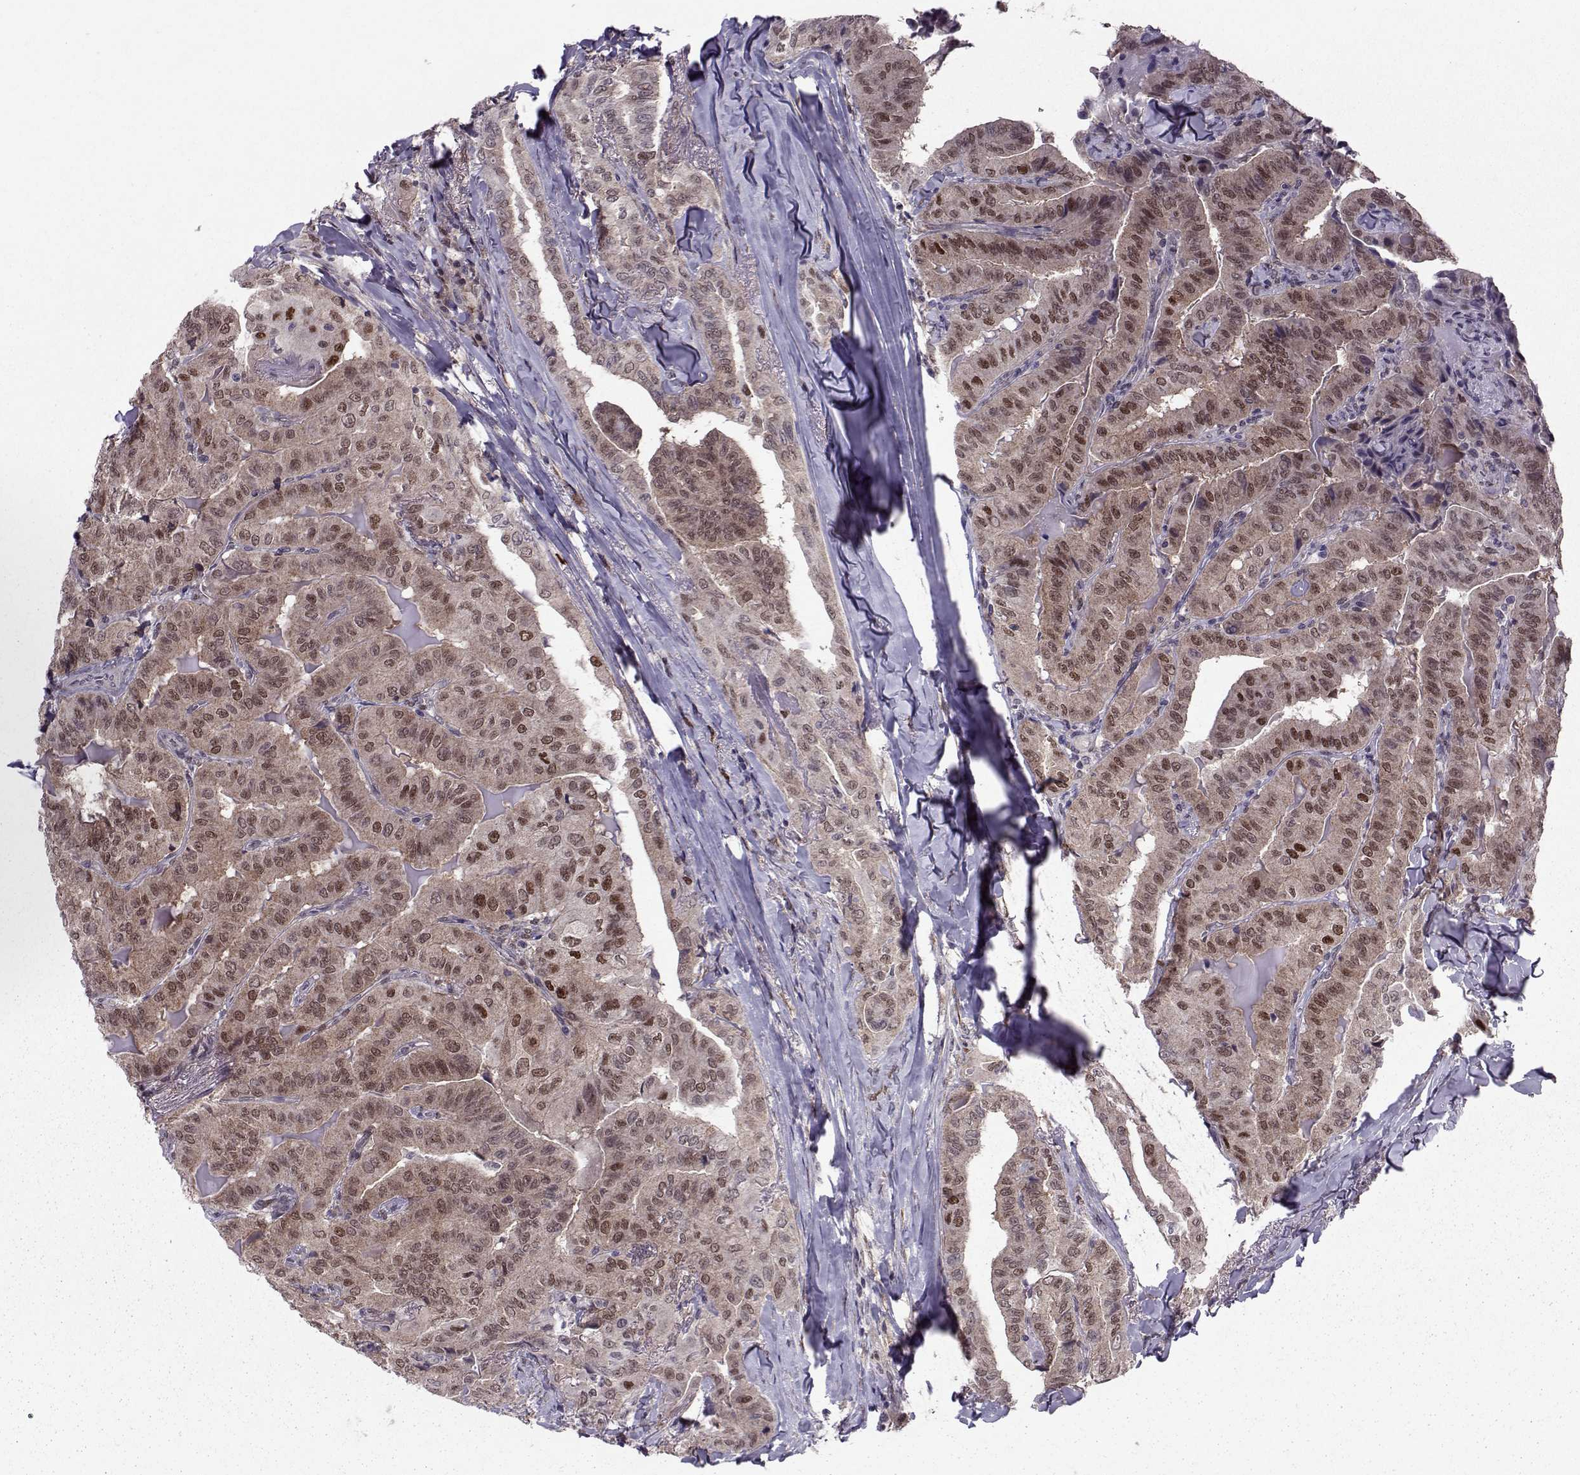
{"staining": {"intensity": "moderate", "quantity": "25%-75%", "location": "cytoplasmic/membranous,nuclear"}, "tissue": "thyroid cancer", "cell_type": "Tumor cells", "image_type": "cancer", "snomed": [{"axis": "morphology", "description": "Papillary adenocarcinoma, NOS"}, {"axis": "topography", "description": "Thyroid gland"}], "caption": "Thyroid cancer (papillary adenocarcinoma) stained with DAB (3,3'-diaminobenzidine) IHC reveals medium levels of moderate cytoplasmic/membranous and nuclear expression in approximately 25%-75% of tumor cells.", "gene": "CDK4", "patient": {"sex": "female", "age": 68}}